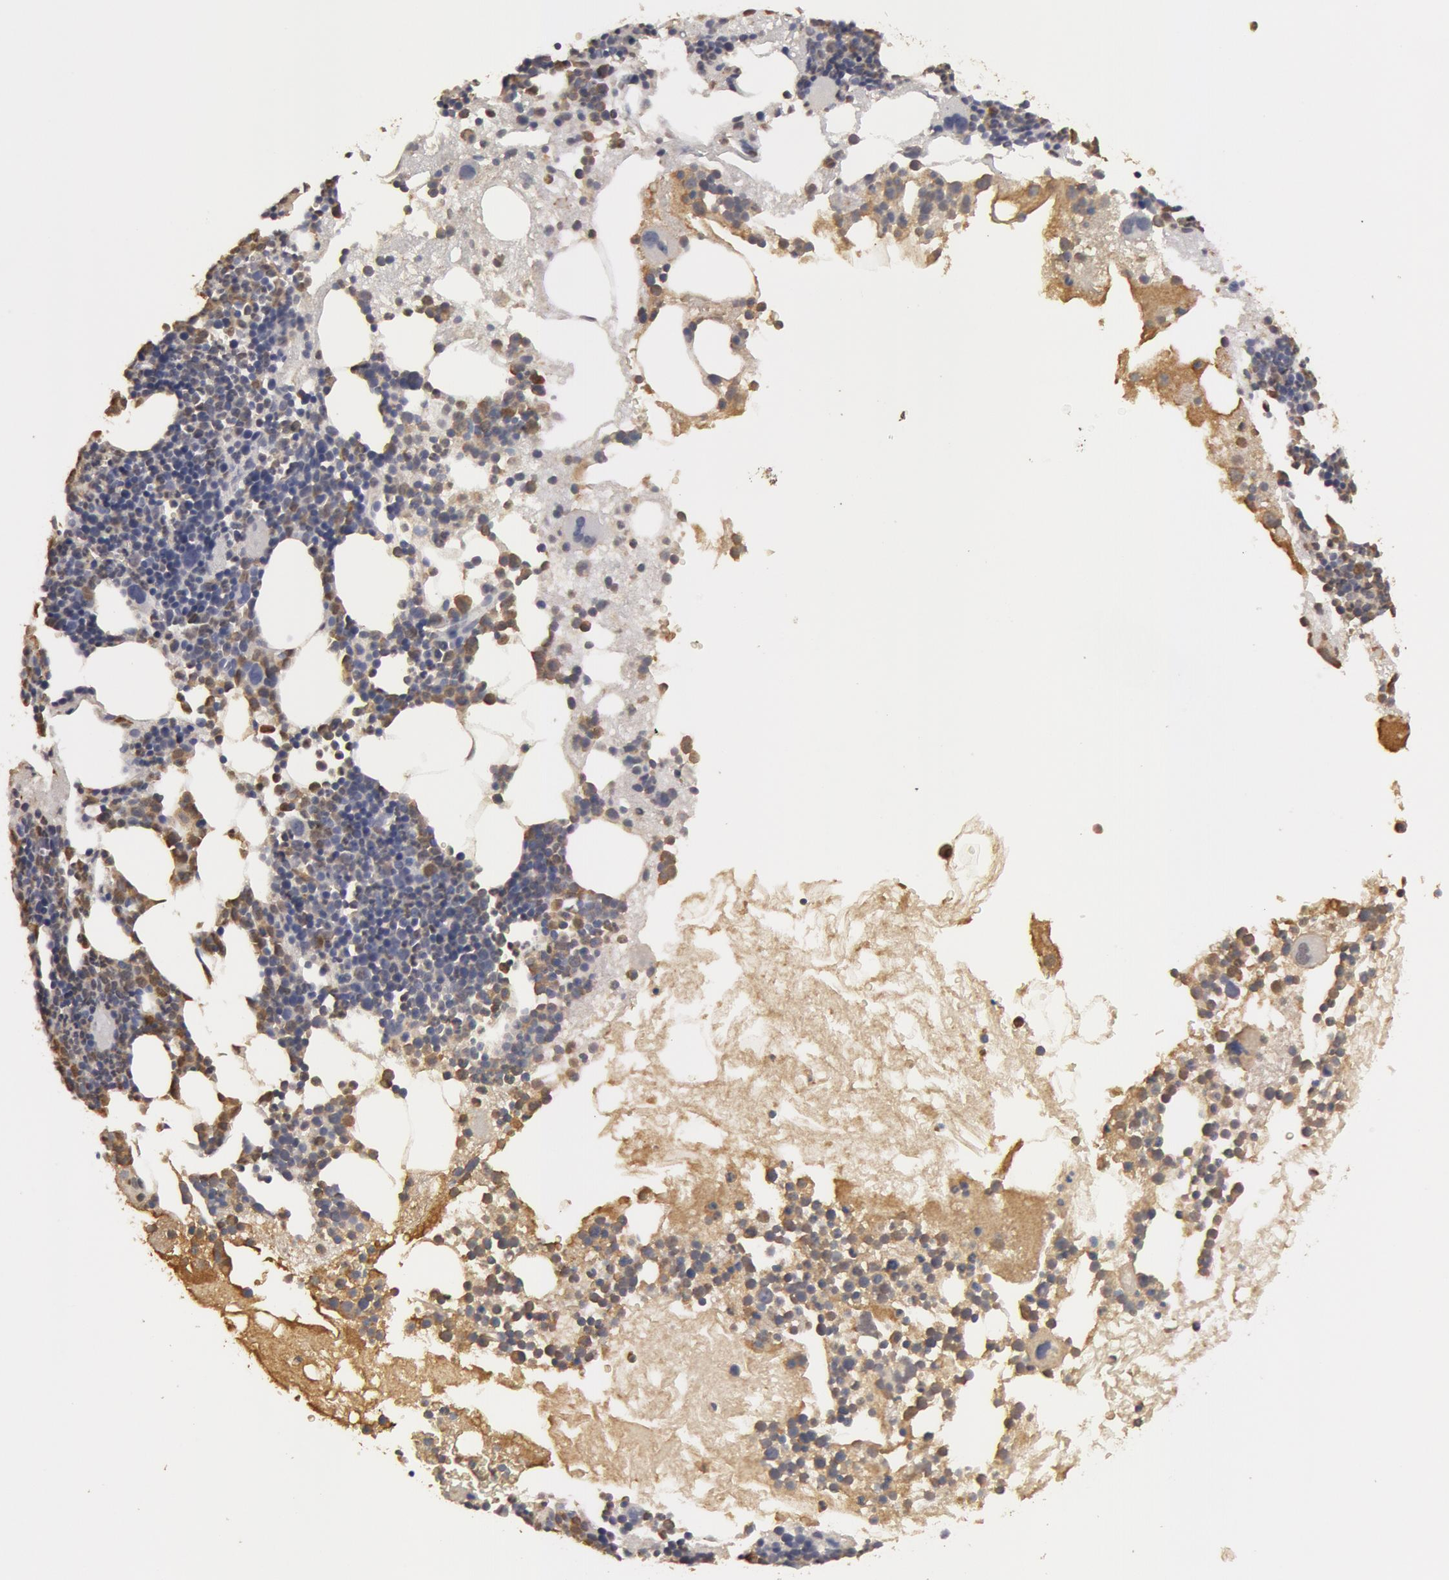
{"staining": {"intensity": "moderate", "quantity": "25%-75%", "location": "cytoplasmic/membranous"}, "tissue": "bone marrow", "cell_type": "Hematopoietic cells", "image_type": "normal", "snomed": [{"axis": "morphology", "description": "Normal tissue, NOS"}, {"axis": "topography", "description": "Bone marrow"}], "caption": "Bone marrow stained with a brown dye shows moderate cytoplasmic/membranous positive staining in approximately 25%-75% of hematopoietic cells.", "gene": "CAT", "patient": {"sex": "male", "age": 75}}